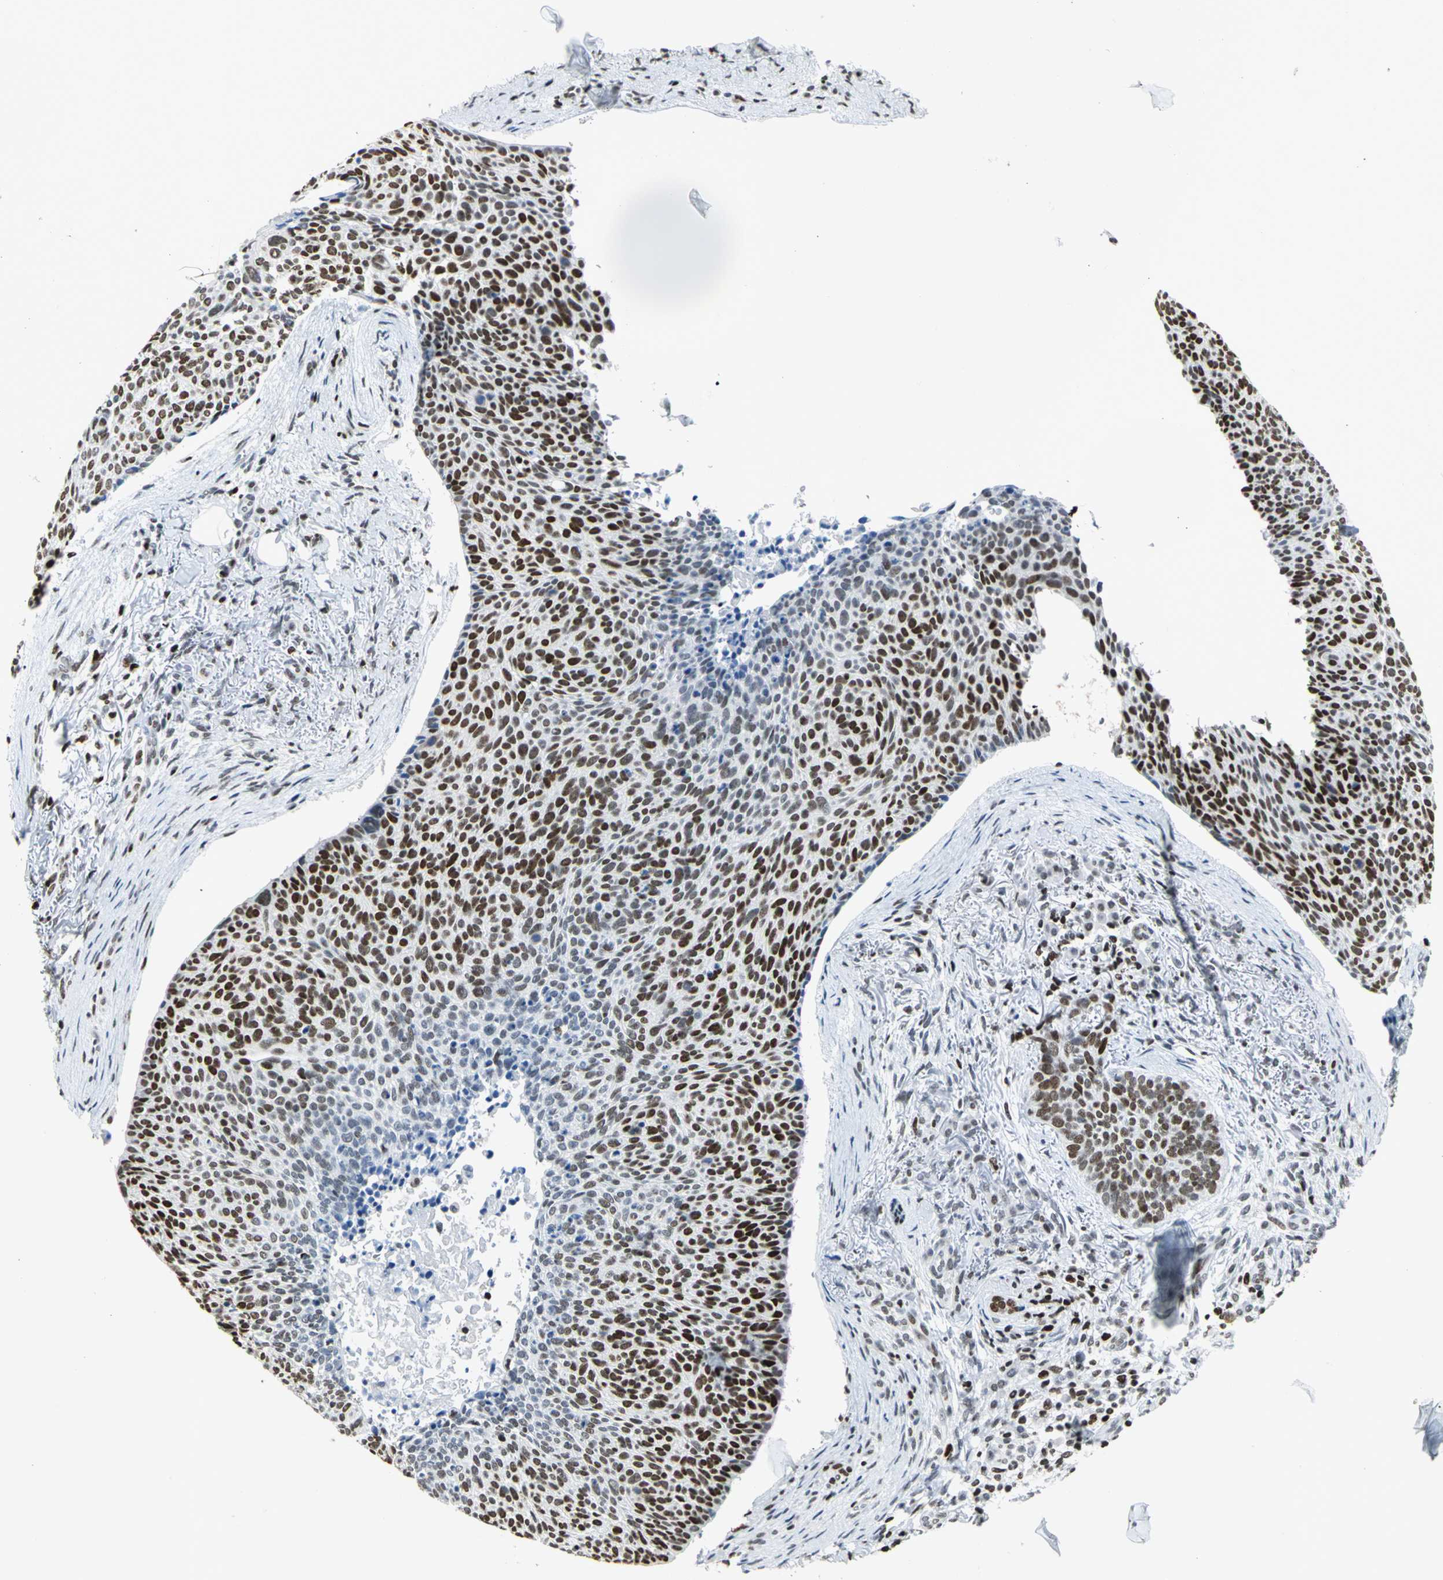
{"staining": {"intensity": "strong", "quantity": ">75%", "location": "nuclear"}, "tissue": "skin cancer", "cell_type": "Tumor cells", "image_type": "cancer", "snomed": [{"axis": "morphology", "description": "Normal tissue, NOS"}, {"axis": "morphology", "description": "Basal cell carcinoma"}, {"axis": "topography", "description": "Skin"}], "caption": "Protein staining of skin cancer (basal cell carcinoma) tissue demonstrates strong nuclear staining in approximately >75% of tumor cells. Nuclei are stained in blue.", "gene": "HNRNPD", "patient": {"sex": "female", "age": 57}}